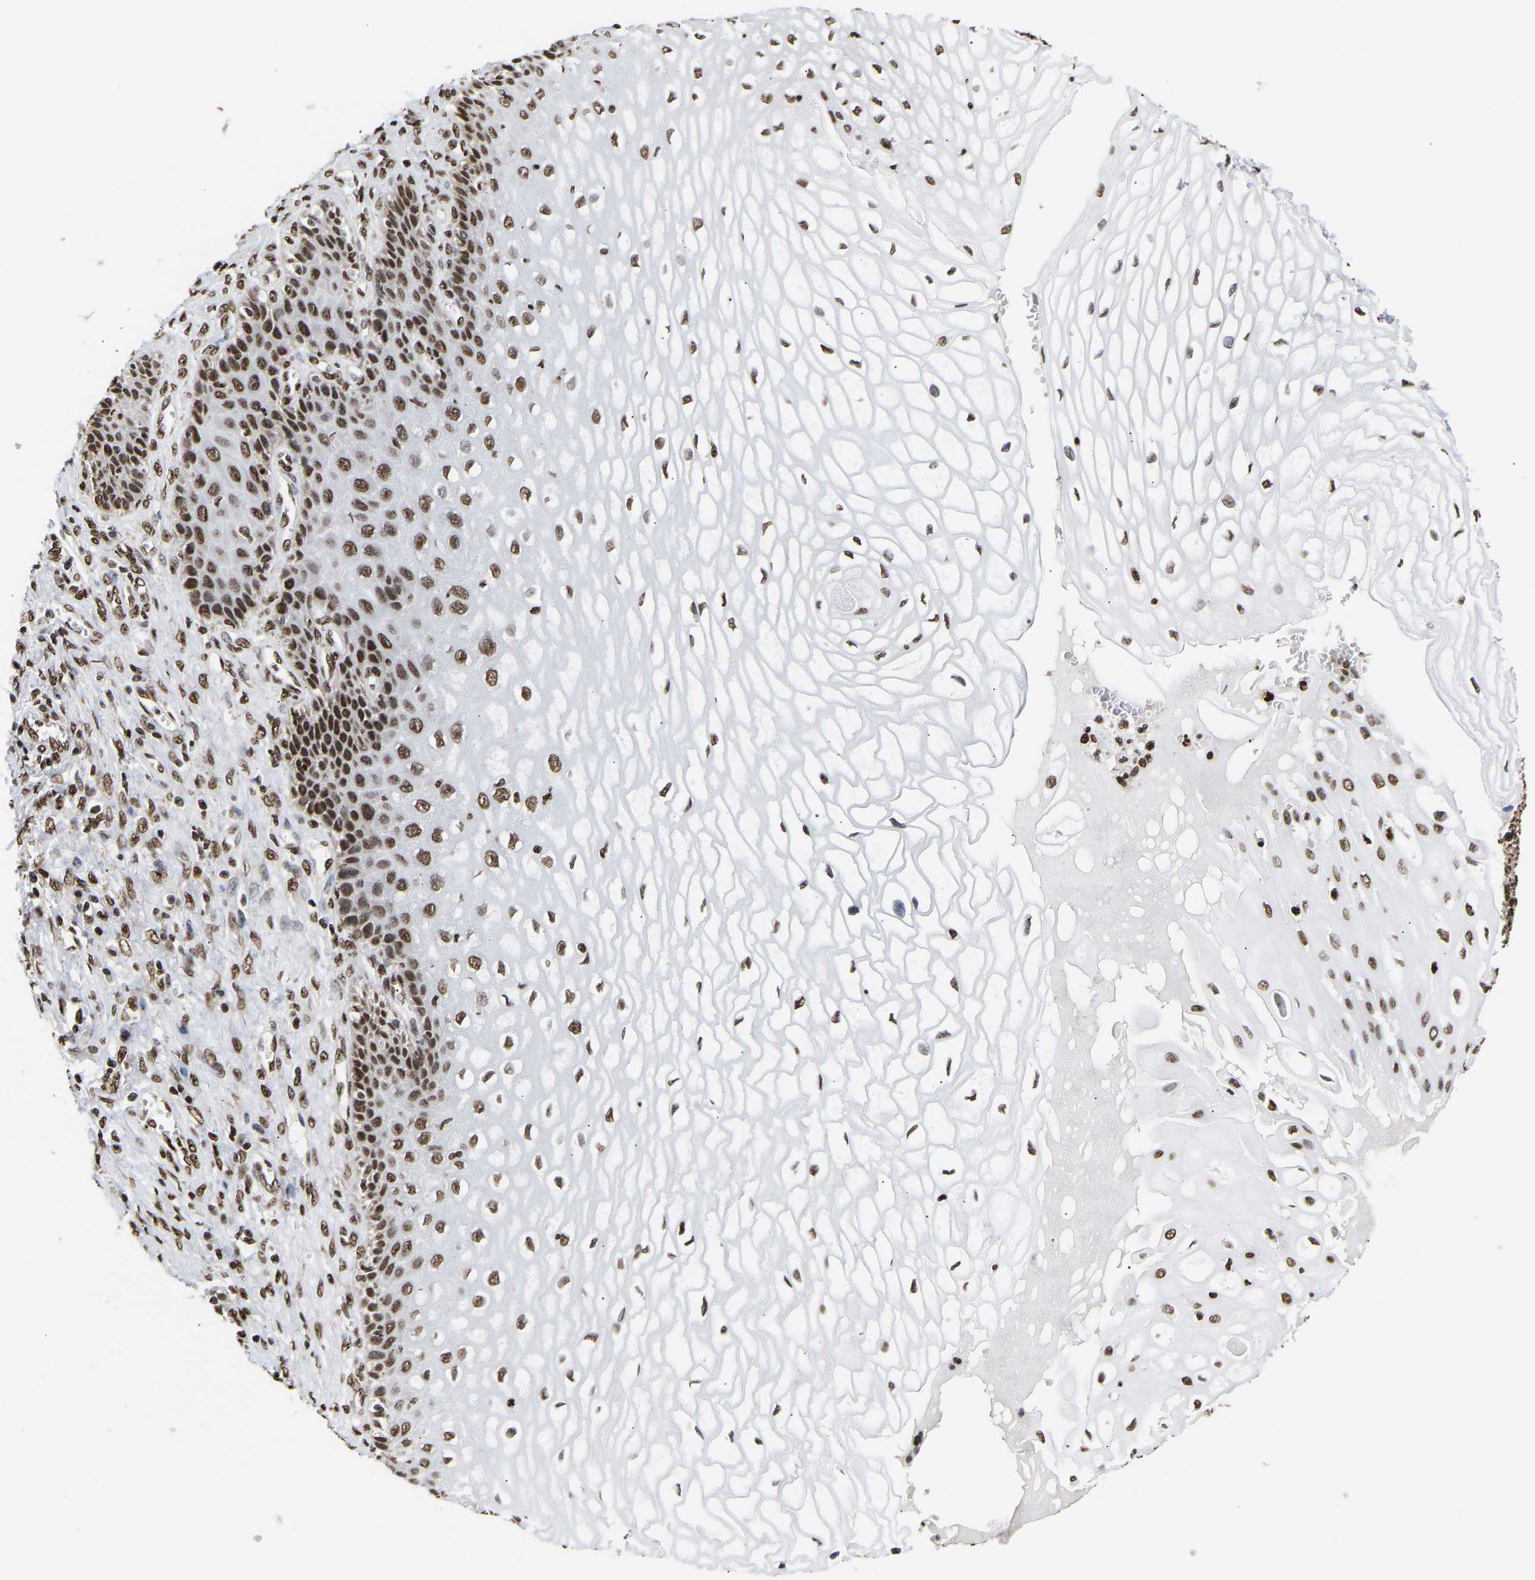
{"staining": {"intensity": "strong", "quantity": ">75%", "location": "nuclear"}, "tissue": "cervical cancer", "cell_type": "Tumor cells", "image_type": "cancer", "snomed": [{"axis": "morphology", "description": "Adenocarcinoma, NOS"}, {"axis": "topography", "description": "Cervix"}], "caption": "Strong nuclear expression is present in about >75% of tumor cells in cervical cancer (adenocarcinoma).", "gene": "PSIP1", "patient": {"sex": "female", "age": 44}}